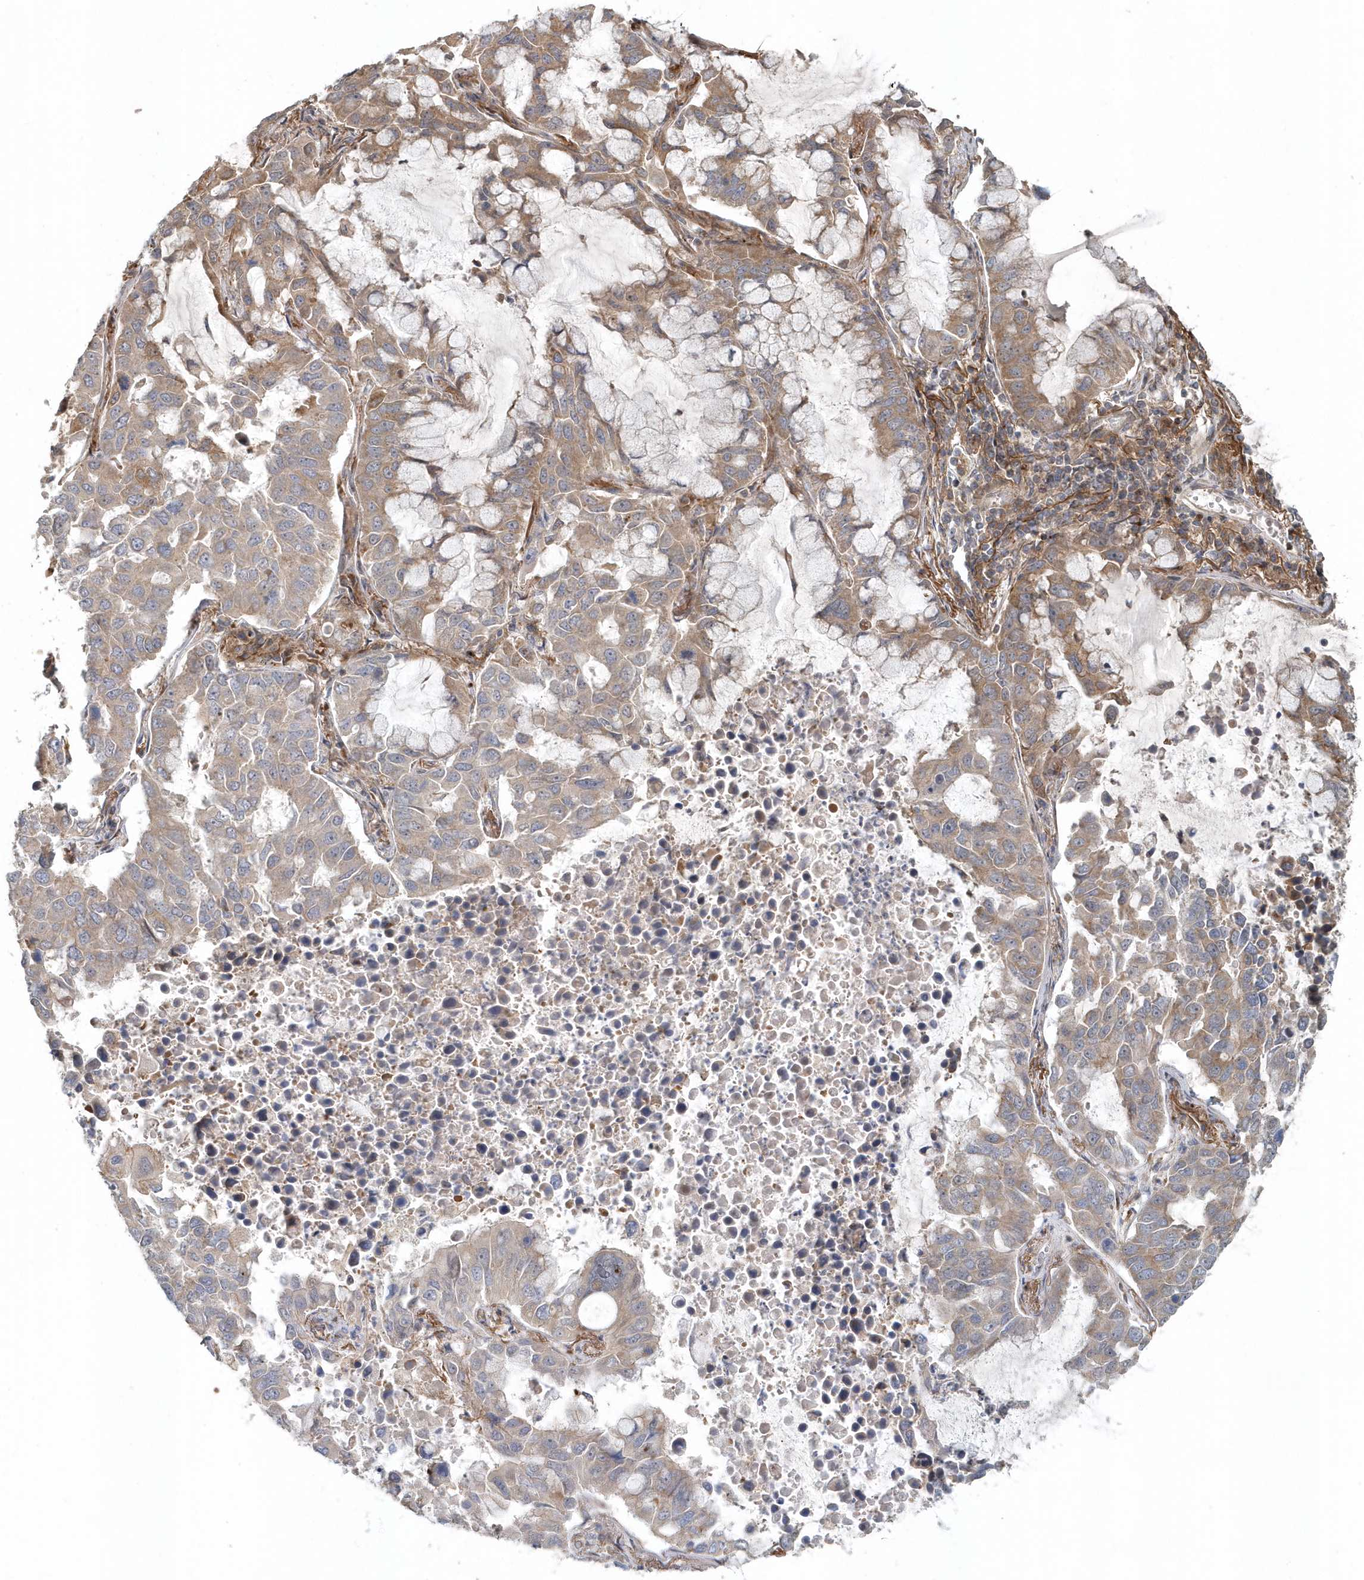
{"staining": {"intensity": "moderate", "quantity": "25%-75%", "location": "cytoplasmic/membranous"}, "tissue": "lung cancer", "cell_type": "Tumor cells", "image_type": "cancer", "snomed": [{"axis": "morphology", "description": "Adenocarcinoma, NOS"}, {"axis": "topography", "description": "Lung"}], "caption": "Immunohistochemical staining of lung adenocarcinoma shows moderate cytoplasmic/membranous protein expression in approximately 25%-75% of tumor cells.", "gene": "MMUT", "patient": {"sex": "male", "age": 64}}